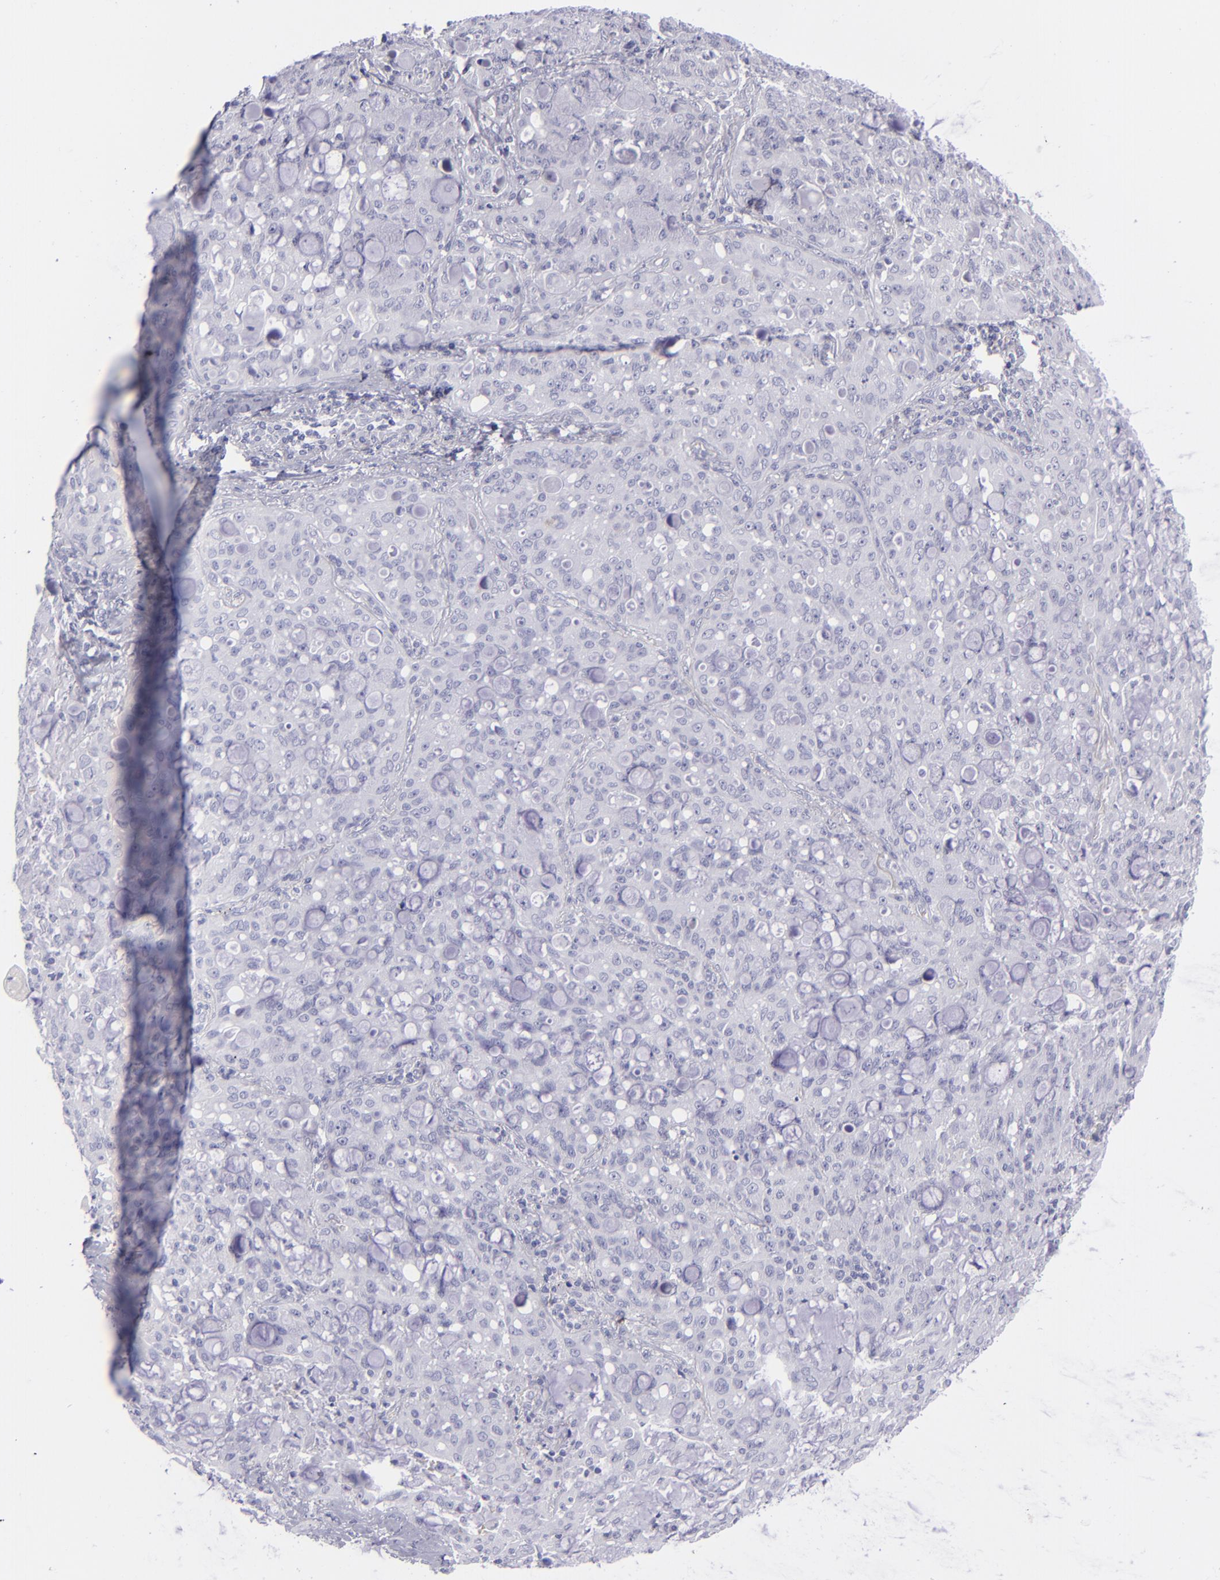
{"staining": {"intensity": "negative", "quantity": "none", "location": "none"}, "tissue": "lung cancer", "cell_type": "Tumor cells", "image_type": "cancer", "snomed": [{"axis": "morphology", "description": "Adenocarcinoma, NOS"}, {"axis": "topography", "description": "Lung"}], "caption": "Immunohistochemistry (IHC) of human adenocarcinoma (lung) displays no staining in tumor cells.", "gene": "CD22", "patient": {"sex": "female", "age": 44}}